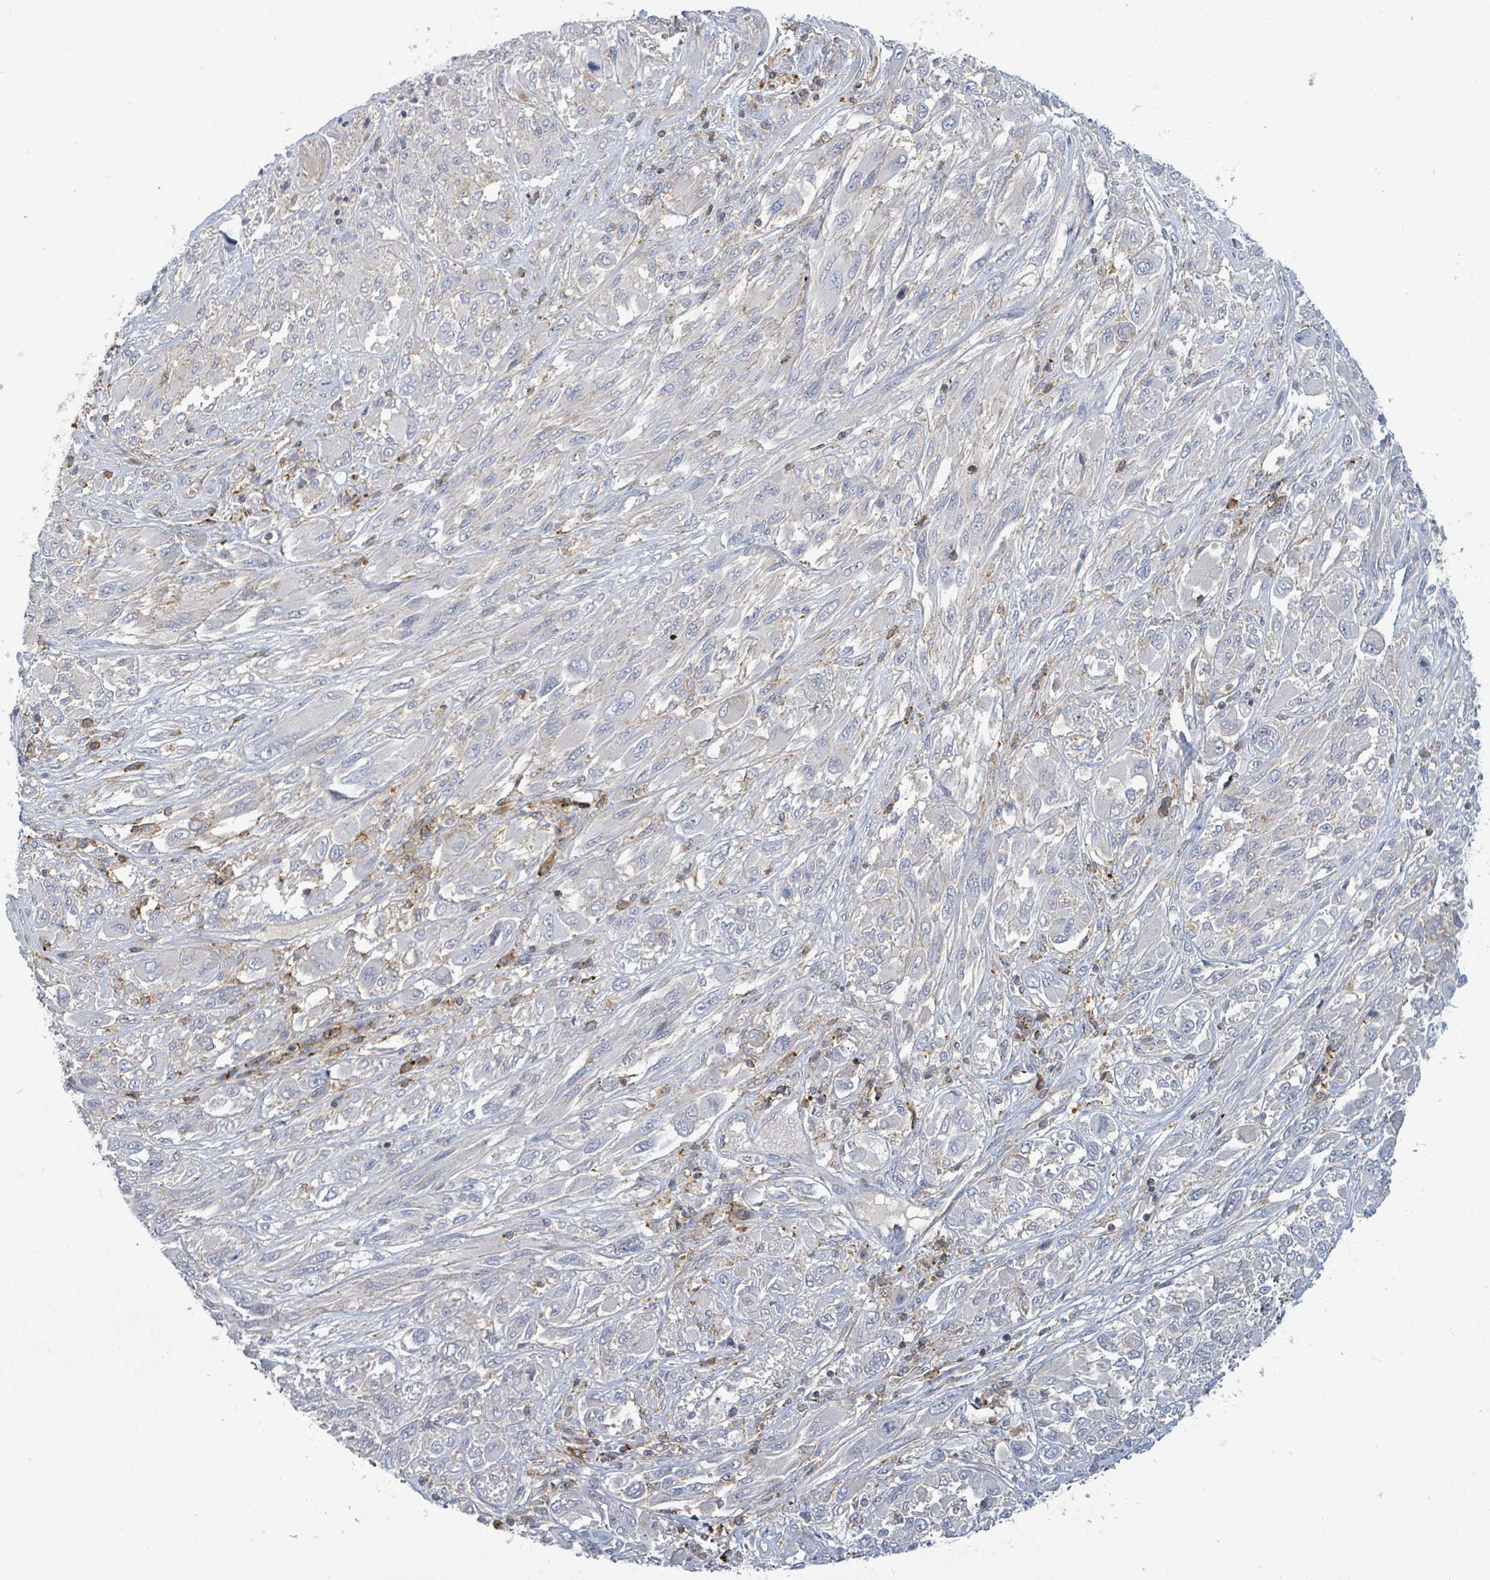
{"staining": {"intensity": "negative", "quantity": "none", "location": "none"}, "tissue": "melanoma", "cell_type": "Tumor cells", "image_type": "cancer", "snomed": [{"axis": "morphology", "description": "Malignant melanoma, NOS"}, {"axis": "topography", "description": "Skin"}], "caption": "This is an immunohistochemistry micrograph of human malignant melanoma. There is no staining in tumor cells.", "gene": "TNFRSF14", "patient": {"sex": "female", "age": 91}}